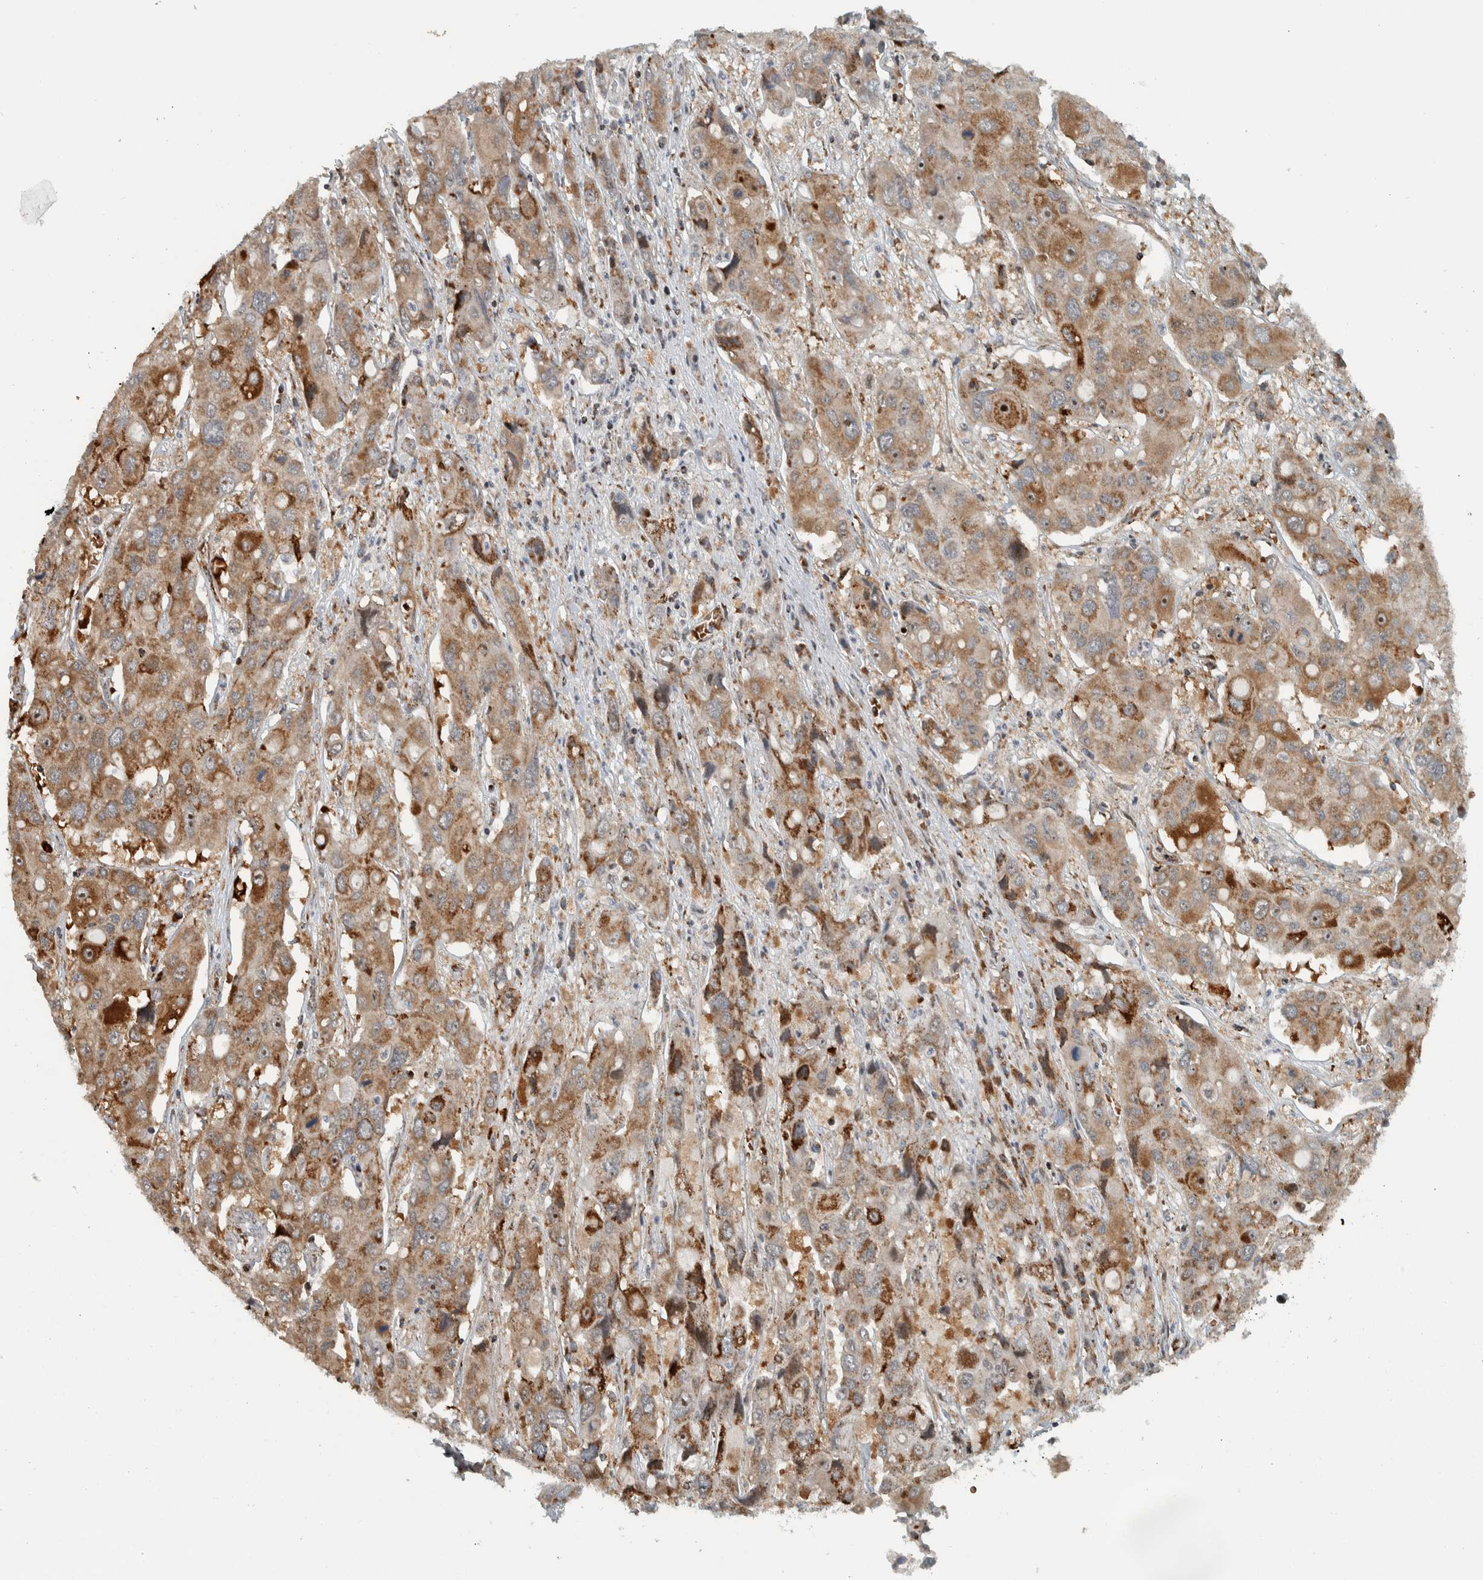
{"staining": {"intensity": "moderate", "quantity": ">75%", "location": "cytoplasmic/membranous"}, "tissue": "liver cancer", "cell_type": "Tumor cells", "image_type": "cancer", "snomed": [{"axis": "morphology", "description": "Cholangiocarcinoma"}, {"axis": "topography", "description": "Liver"}], "caption": "Protein expression analysis of human liver cholangiocarcinoma reveals moderate cytoplasmic/membranous positivity in about >75% of tumor cells.", "gene": "PPM1K", "patient": {"sex": "male", "age": 67}}